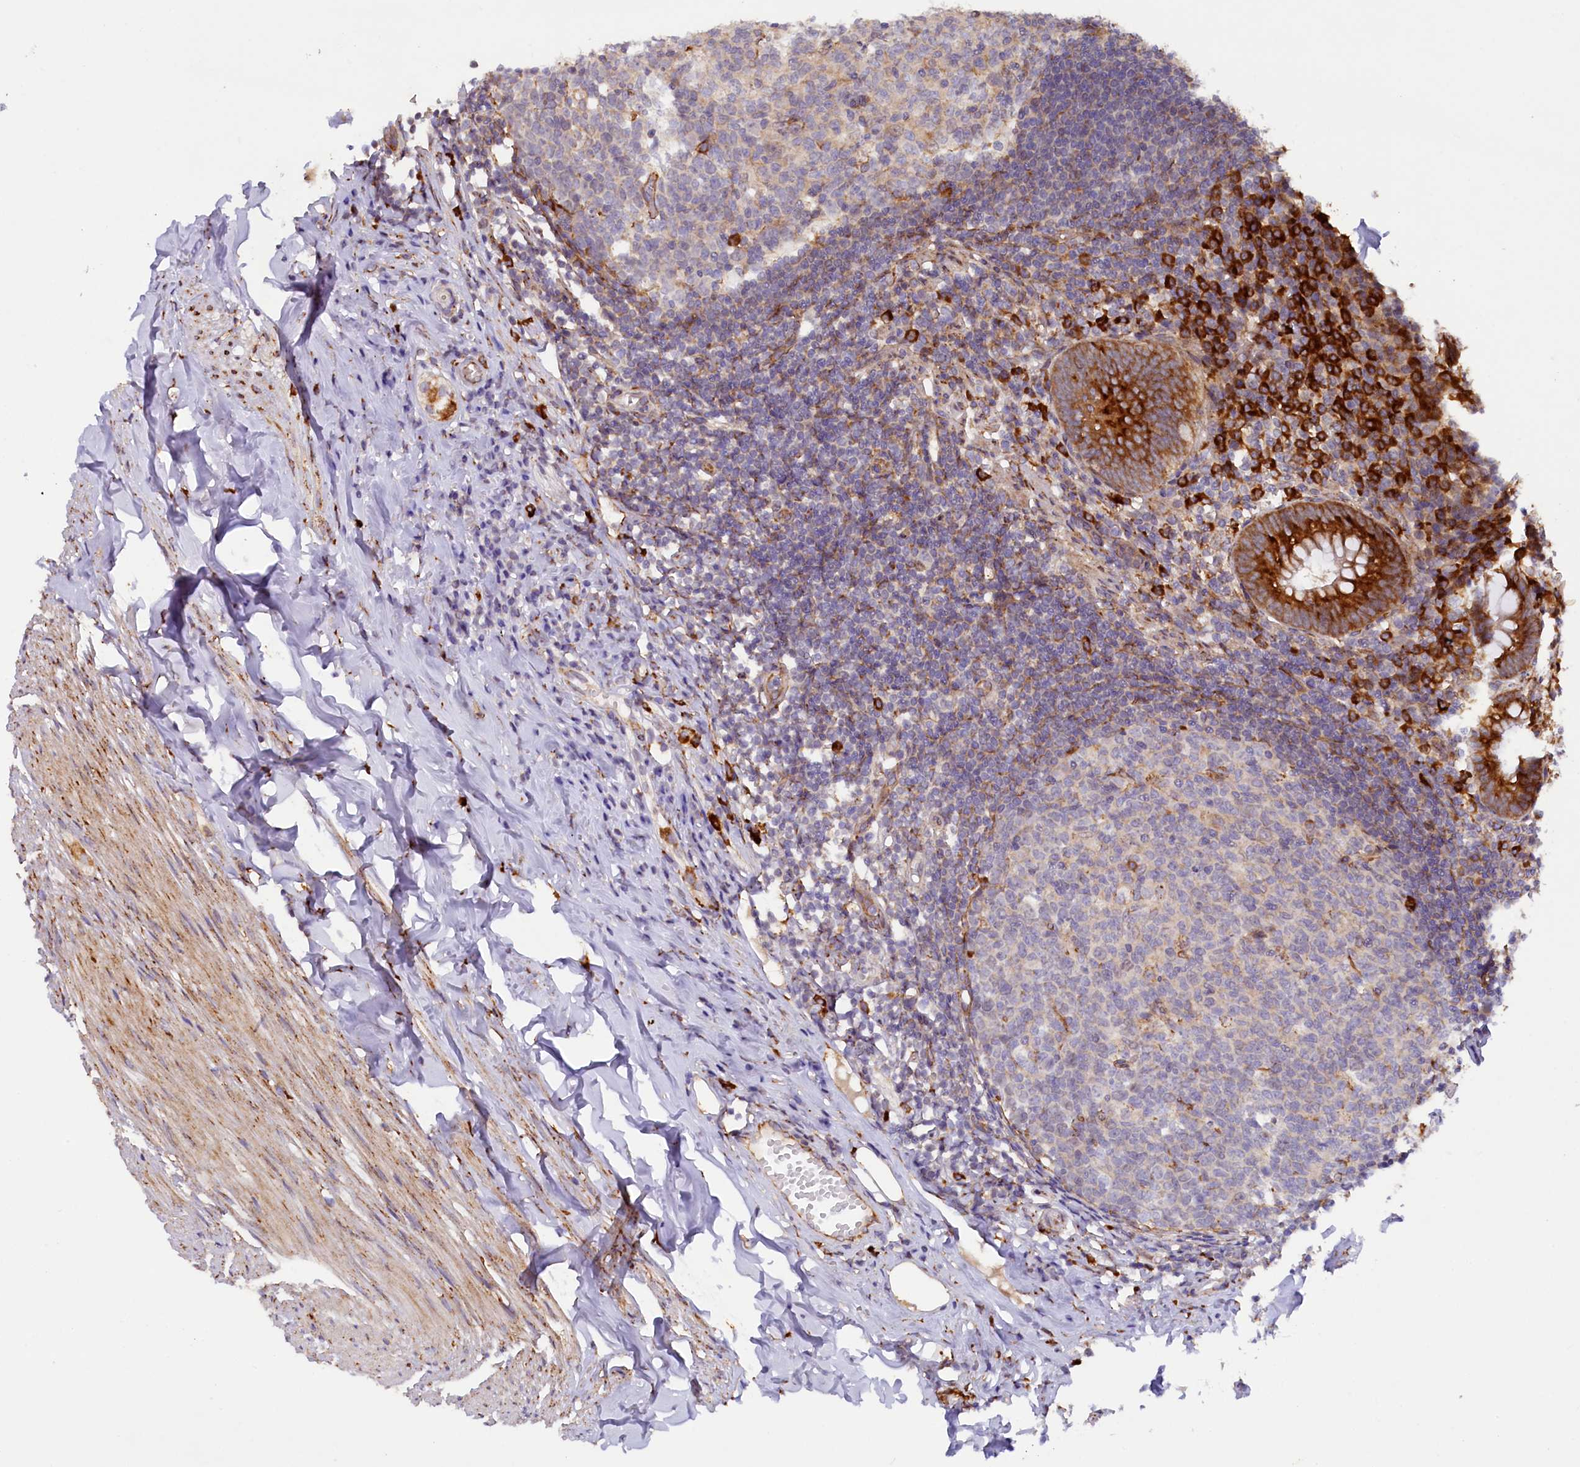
{"staining": {"intensity": "moderate", "quantity": ">75%", "location": "cytoplasmic/membranous"}, "tissue": "appendix", "cell_type": "Glandular cells", "image_type": "normal", "snomed": [{"axis": "morphology", "description": "Normal tissue, NOS"}, {"axis": "topography", "description": "Appendix"}], "caption": "Glandular cells demonstrate medium levels of moderate cytoplasmic/membranous positivity in approximately >75% of cells in unremarkable appendix.", "gene": "SSC5D", "patient": {"sex": "female", "age": 51}}